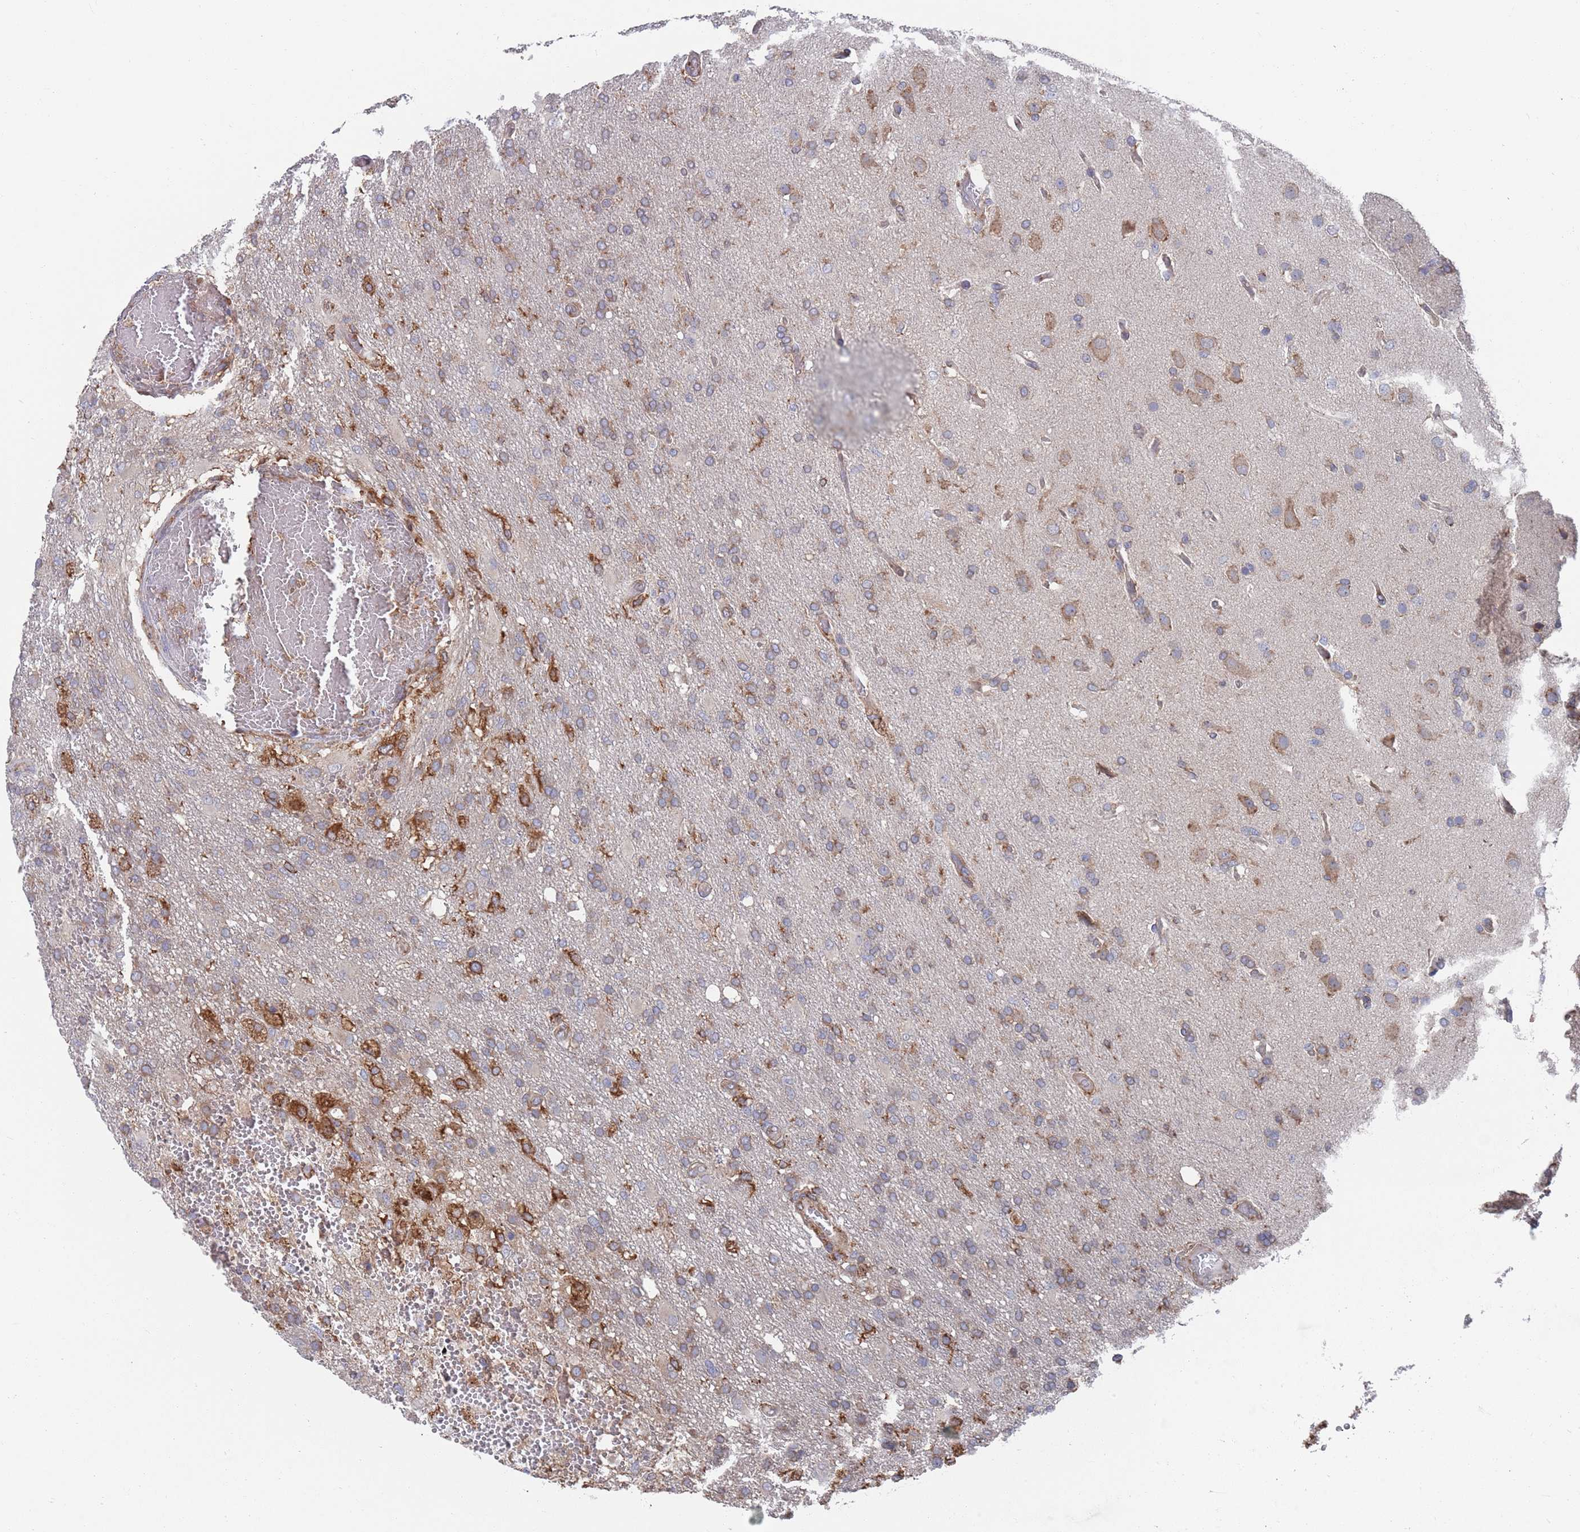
{"staining": {"intensity": "moderate", "quantity": "25%-75%", "location": "cytoplasmic/membranous"}, "tissue": "glioma", "cell_type": "Tumor cells", "image_type": "cancer", "snomed": [{"axis": "morphology", "description": "Glioma, malignant, High grade"}, {"axis": "topography", "description": "Brain"}], "caption": "About 25%-75% of tumor cells in glioma display moderate cytoplasmic/membranous protein positivity as visualized by brown immunohistochemical staining.", "gene": "GID8", "patient": {"sex": "female", "age": 74}}